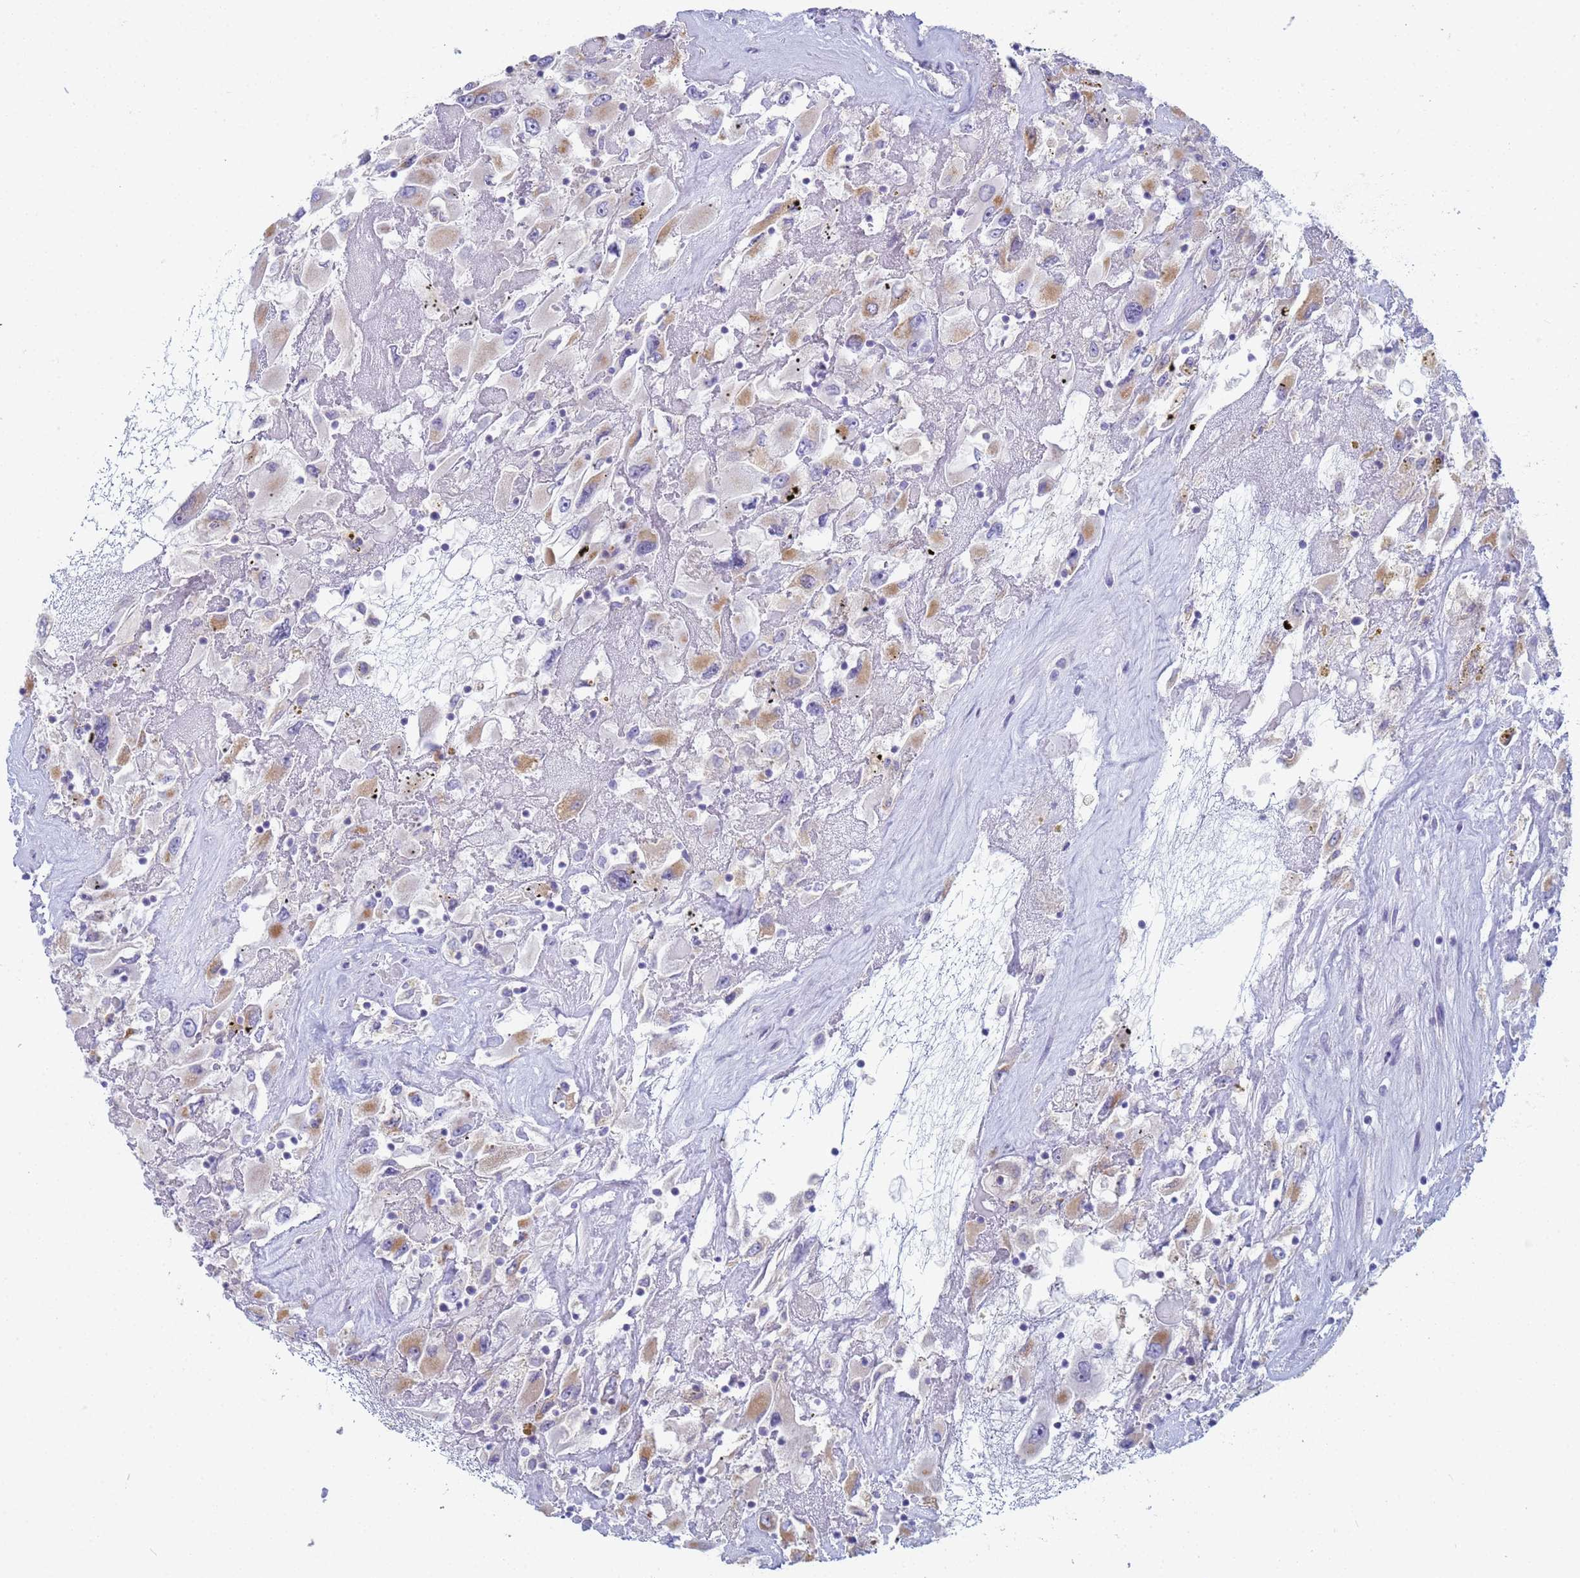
{"staining": {"intensity": "moderate", "quantity": "<25%", "location": "cytoplasmic/membranous"}, "tissue": "renal cancer", "cell_type": "Tumor cells", "image_type": "cancer", "snomed": [{"axis": "morphology", "description": "Adenocarcinoma, NOS"}, {"axis": "topography", "description": "Kidney"}], "caption": "A high-resolution photomicrograph shows immunohistochemistry staining of renal cancer (adenocarcinoma), which demonstrates moderate cytoplasmic/membranous expression in approximately <25% of tumor cells. The staining was performed using DAB, with brown indicating positive protein expression. Nuclei are stained blue with hematoxylin.", "gene": "CR1", "patient": {"sex": "female", "age": 52}}